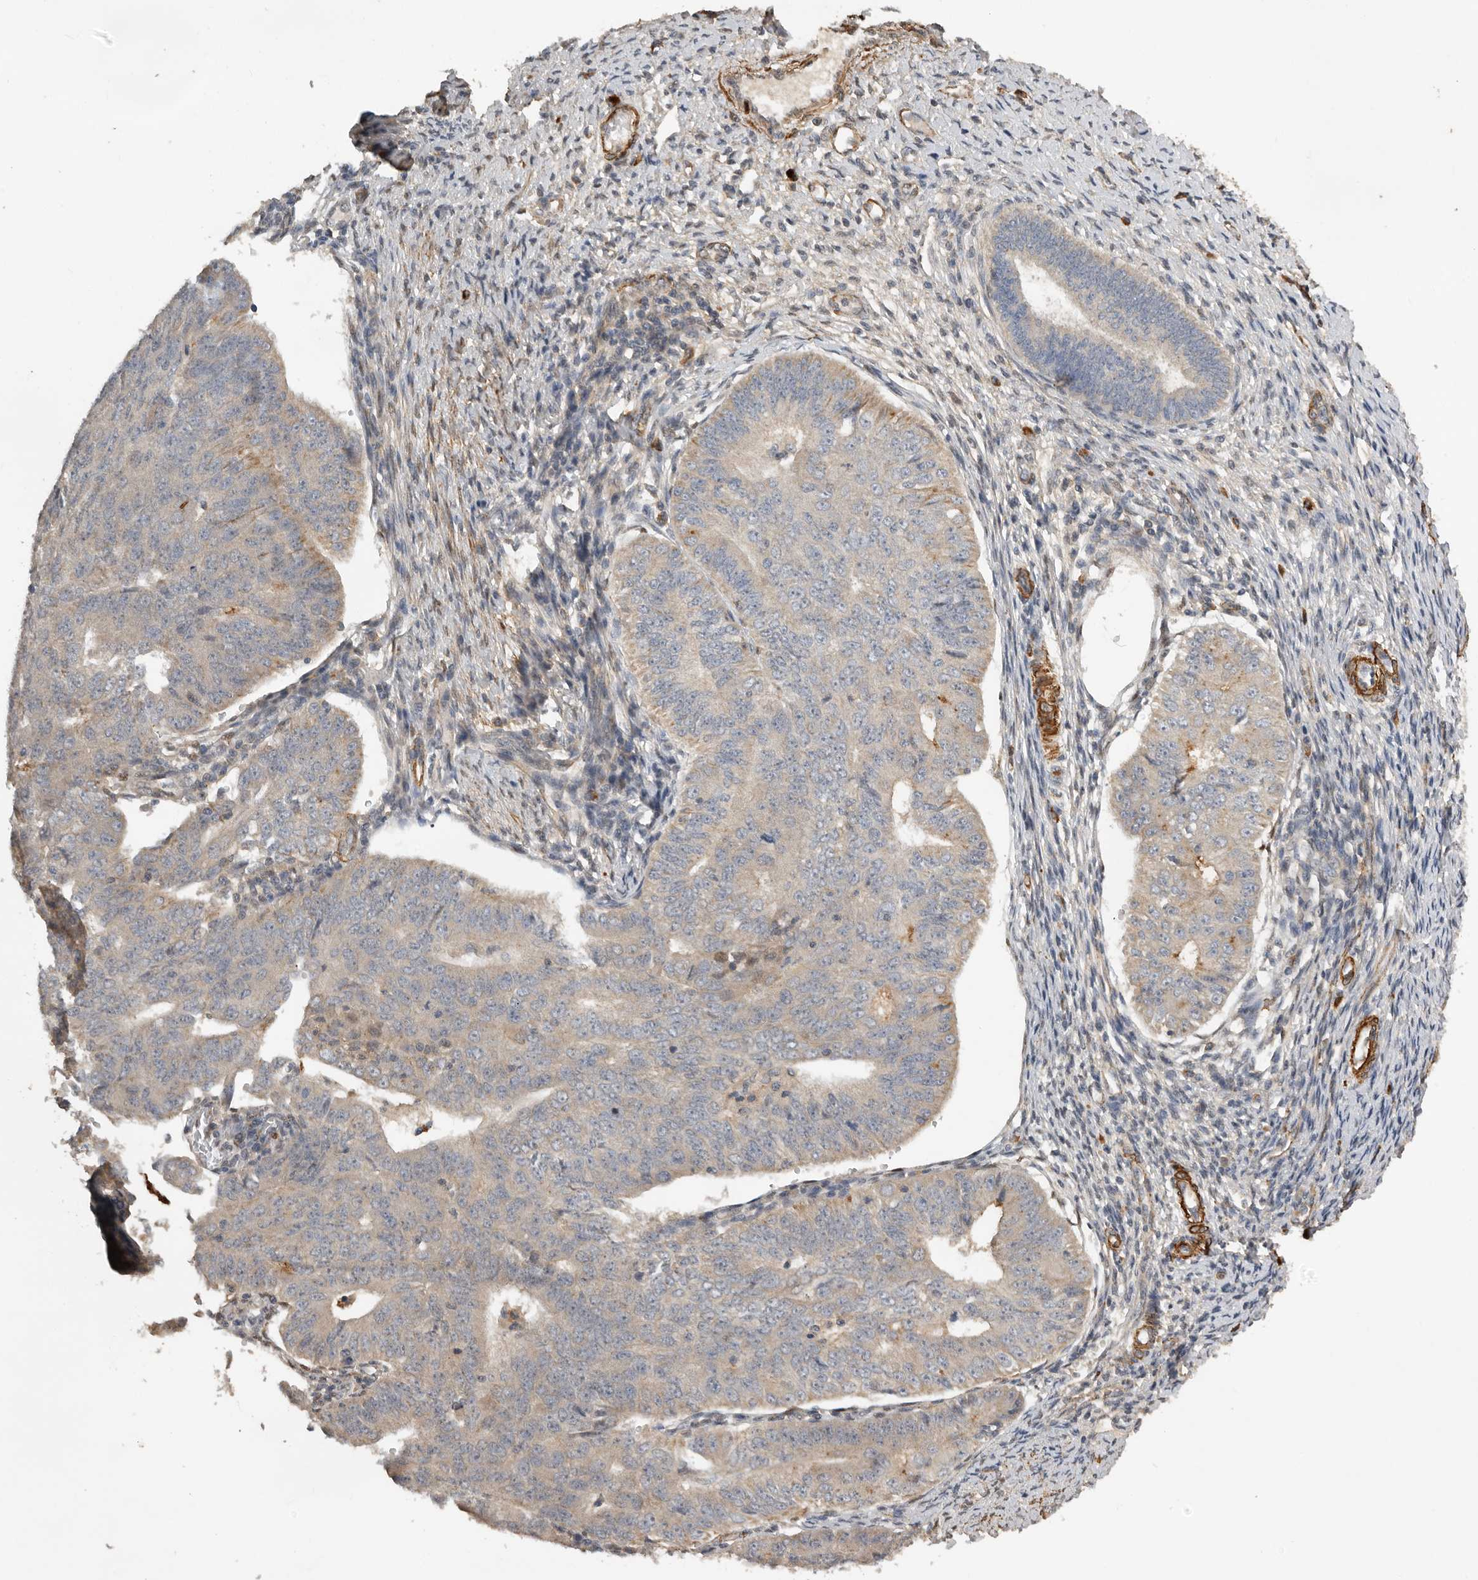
{"staining": {"intensity": "weak", "quantity": "<25%", "location": "cytoplasmic/membranous"}, "tissue": "endometrial cancer", "cell_type": "Tumor cells", "image_type": "cancer", "snomed": [{"axis": "morphology", "description": "Adenocarcinoma, NOS"}, {"axis": "topography", "description": "Endometrium"}], "caption": "Tumor cells are negative for protein expression in human adenocarcinoma (endometrial).", "gene": "RNF157", "patient": {"sex": "female", "age": 32}}